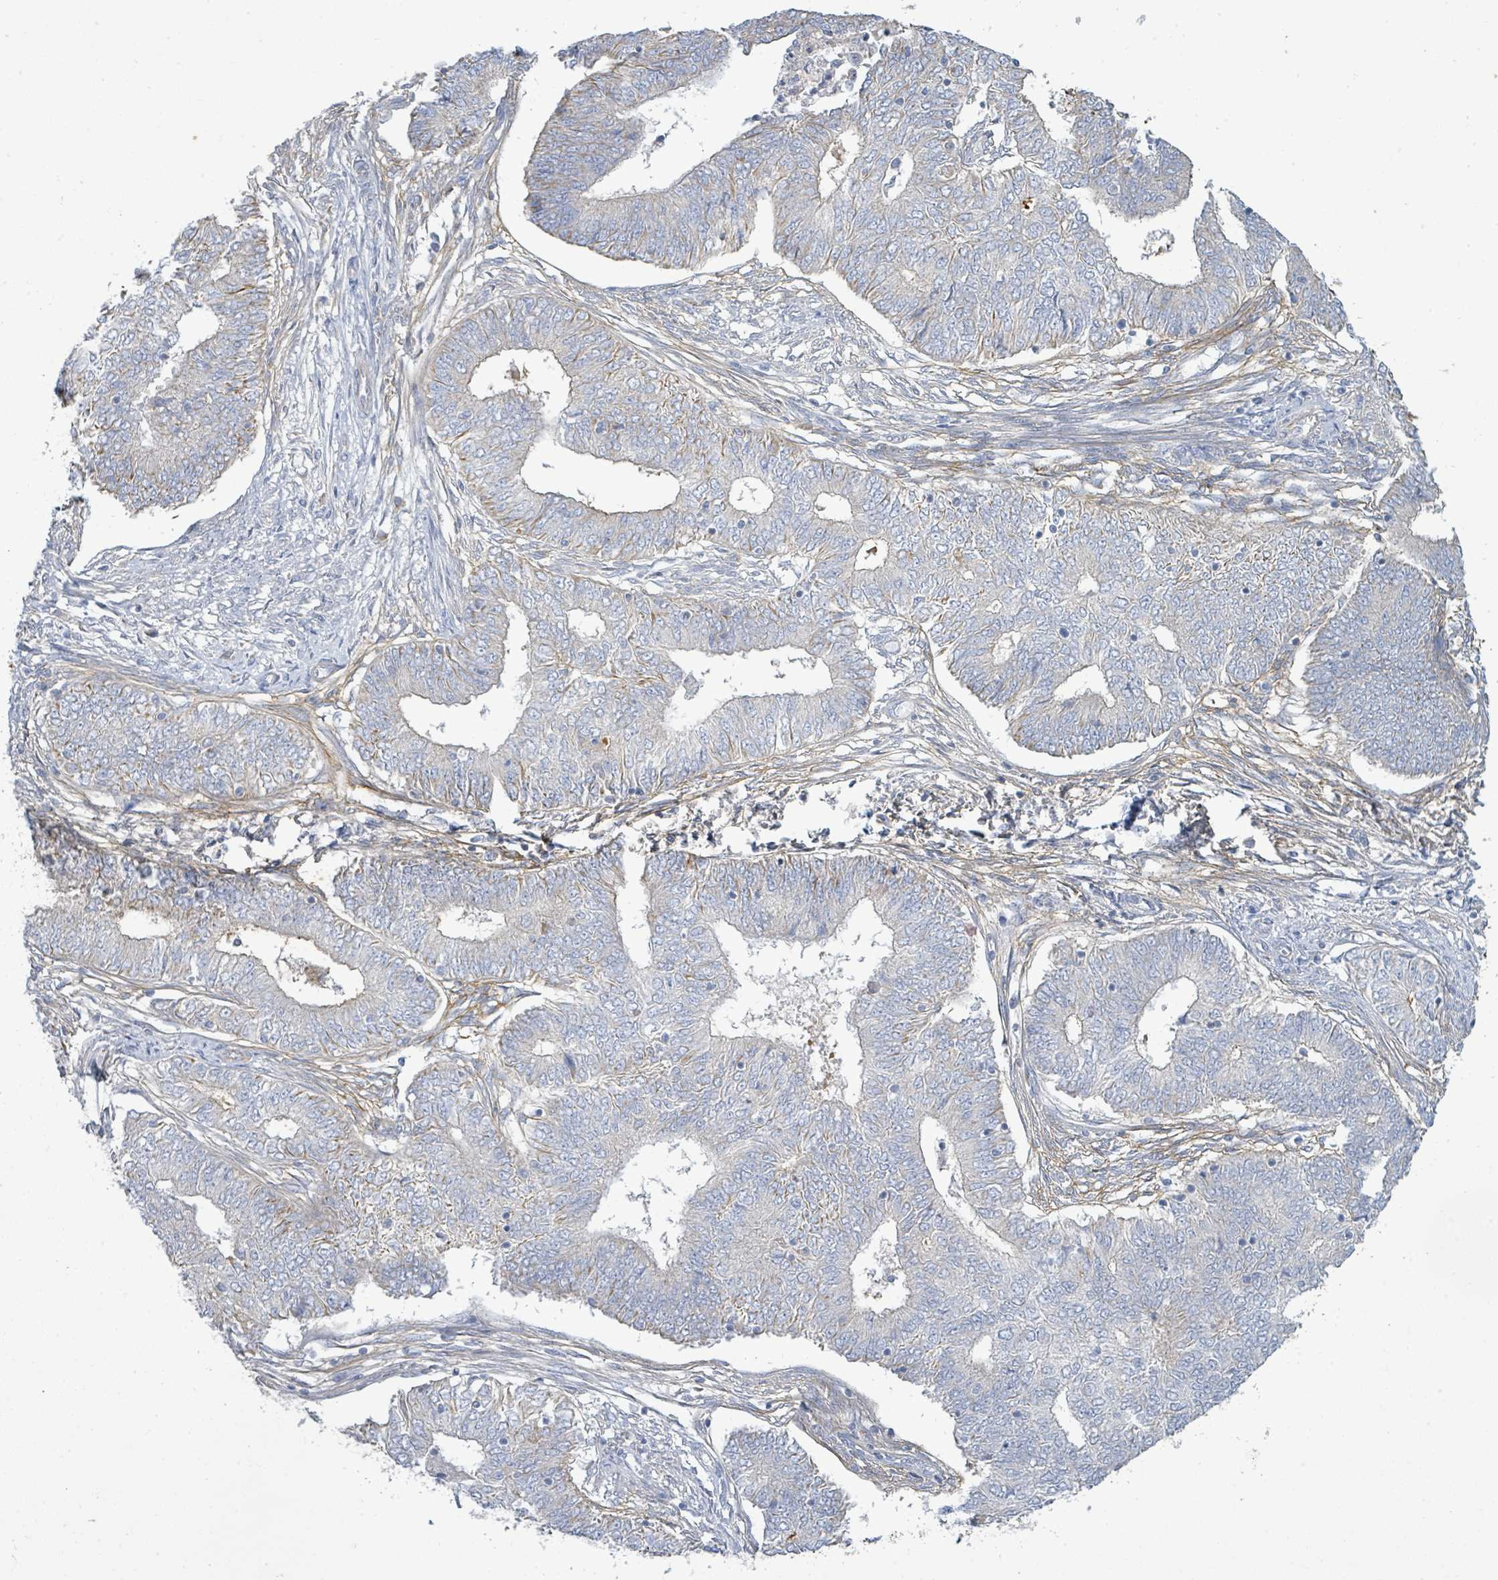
{"staining": {"intensity": "weak", "quantity": "<25%", "location": "cytoplasmic/membranous"}, "tissue": "endometrial cancer", "cell_type": "Tumor cells", "image_type": "cancer", "snomed": [{"axis": "morphology", "description": "Adenocarcinoma, NOS"}, {"axis": "topography", "description": "Endometrium"}], "caption": "Tumor cells show no significant positivity in endometrial cancer. (IHC, brightfield microscopy, high magnification).", "gene": "ALG12", "patient": {"sex": "female", "age": 62}}